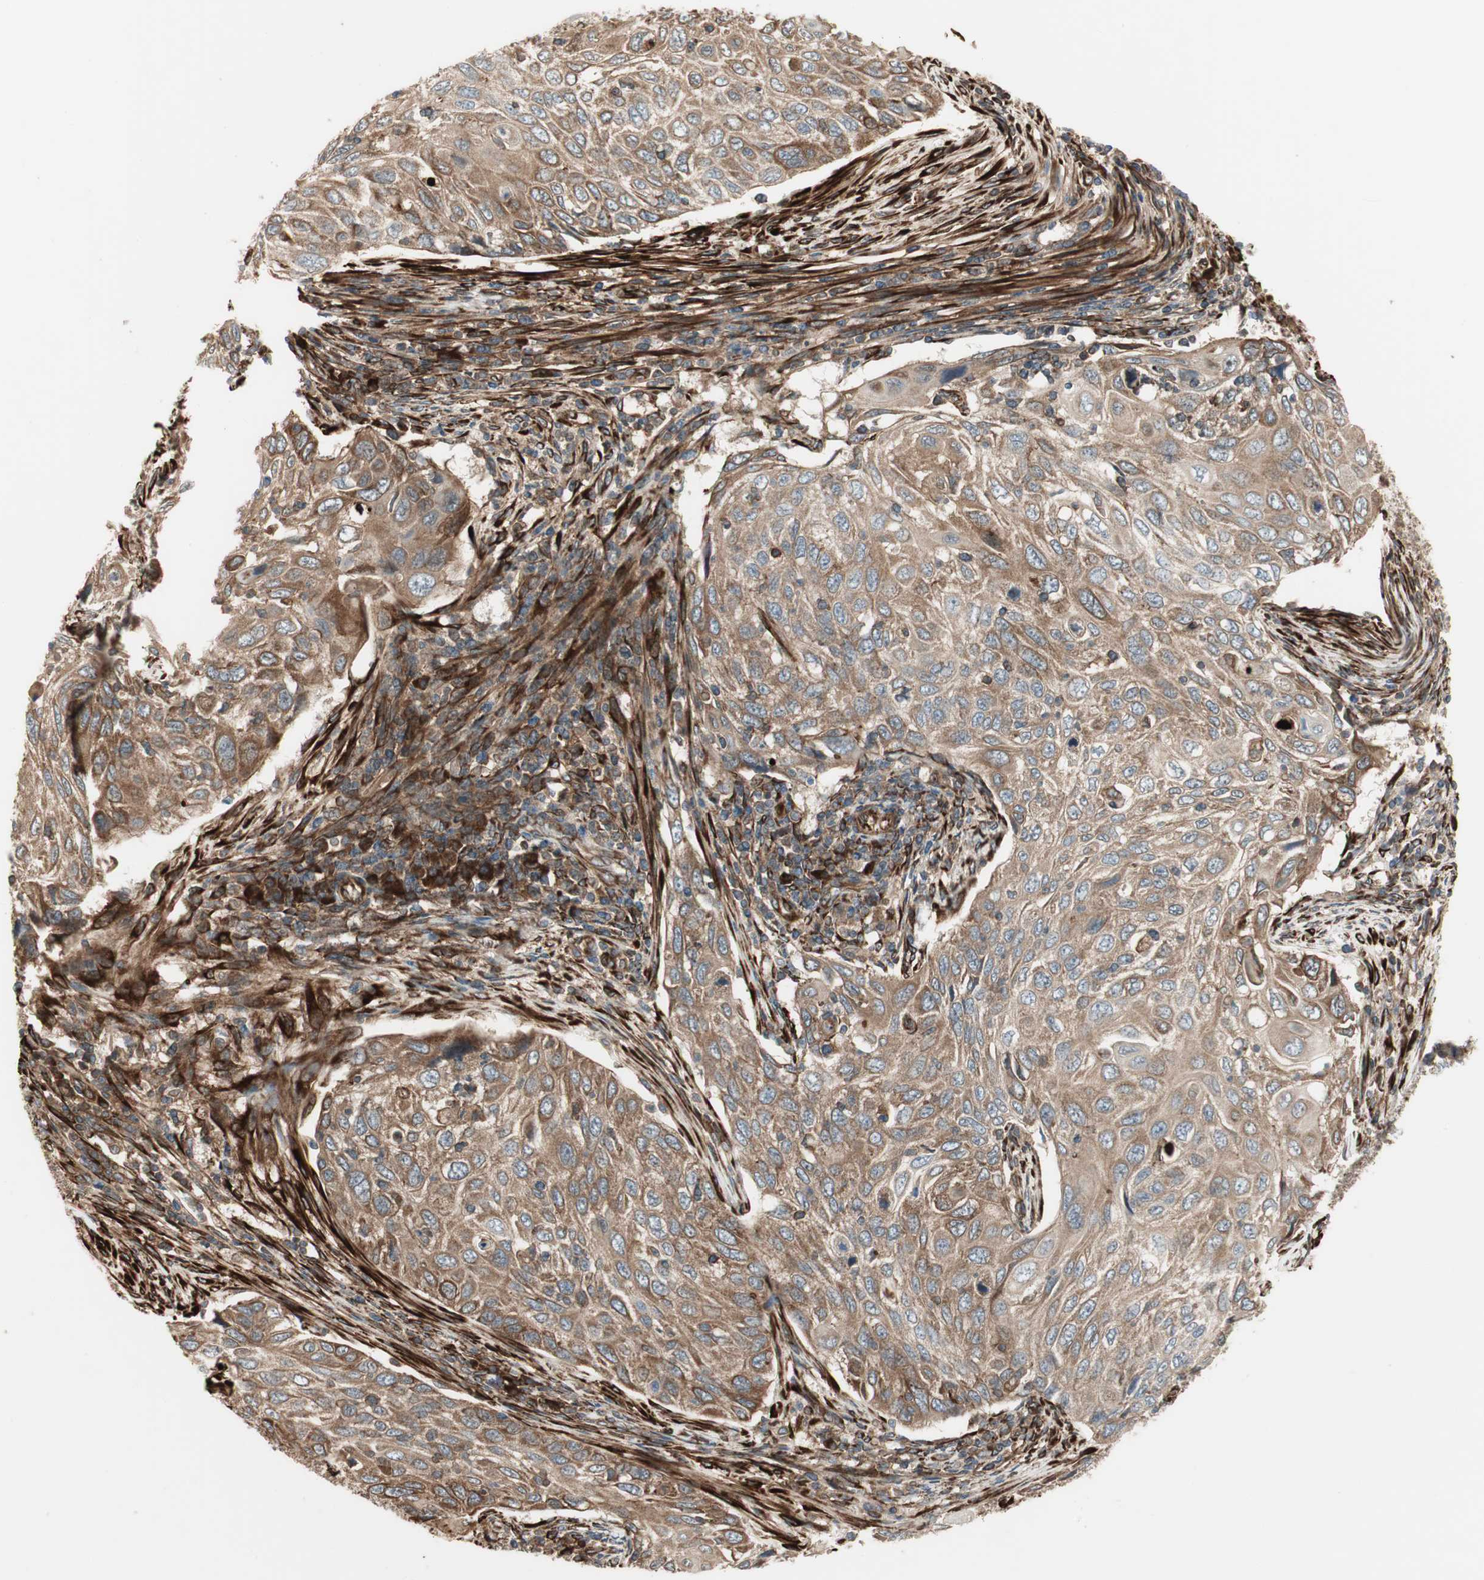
{"staining": {"intensity": "weak", "quantity": ">75%", "location": "cytoplasmic/membranous"}, "tissue": "cervical cancer", "cell_type": "Tumor cells", "image_type": "cancer", "snomed": [{"axis": "morphology", "description": "Squamous cell carcinoma, NOS"}, {"axis": "topography", "description": "Cervix"}], "caption": "An IHC photomicrograph of neoplastic tissue is shown. Protein staining in brown highlights weak cytoplasmic/membranous positivity in cervical cancer (squamous cell carcinoma) within tumor cells. The staining is performed using DAB brown chromogen to label protein expression. The nuclei are counter-stained blue using hematoxylin.", "gene": "PRKG1", "patient": {"sex": "female", "age": 70}}